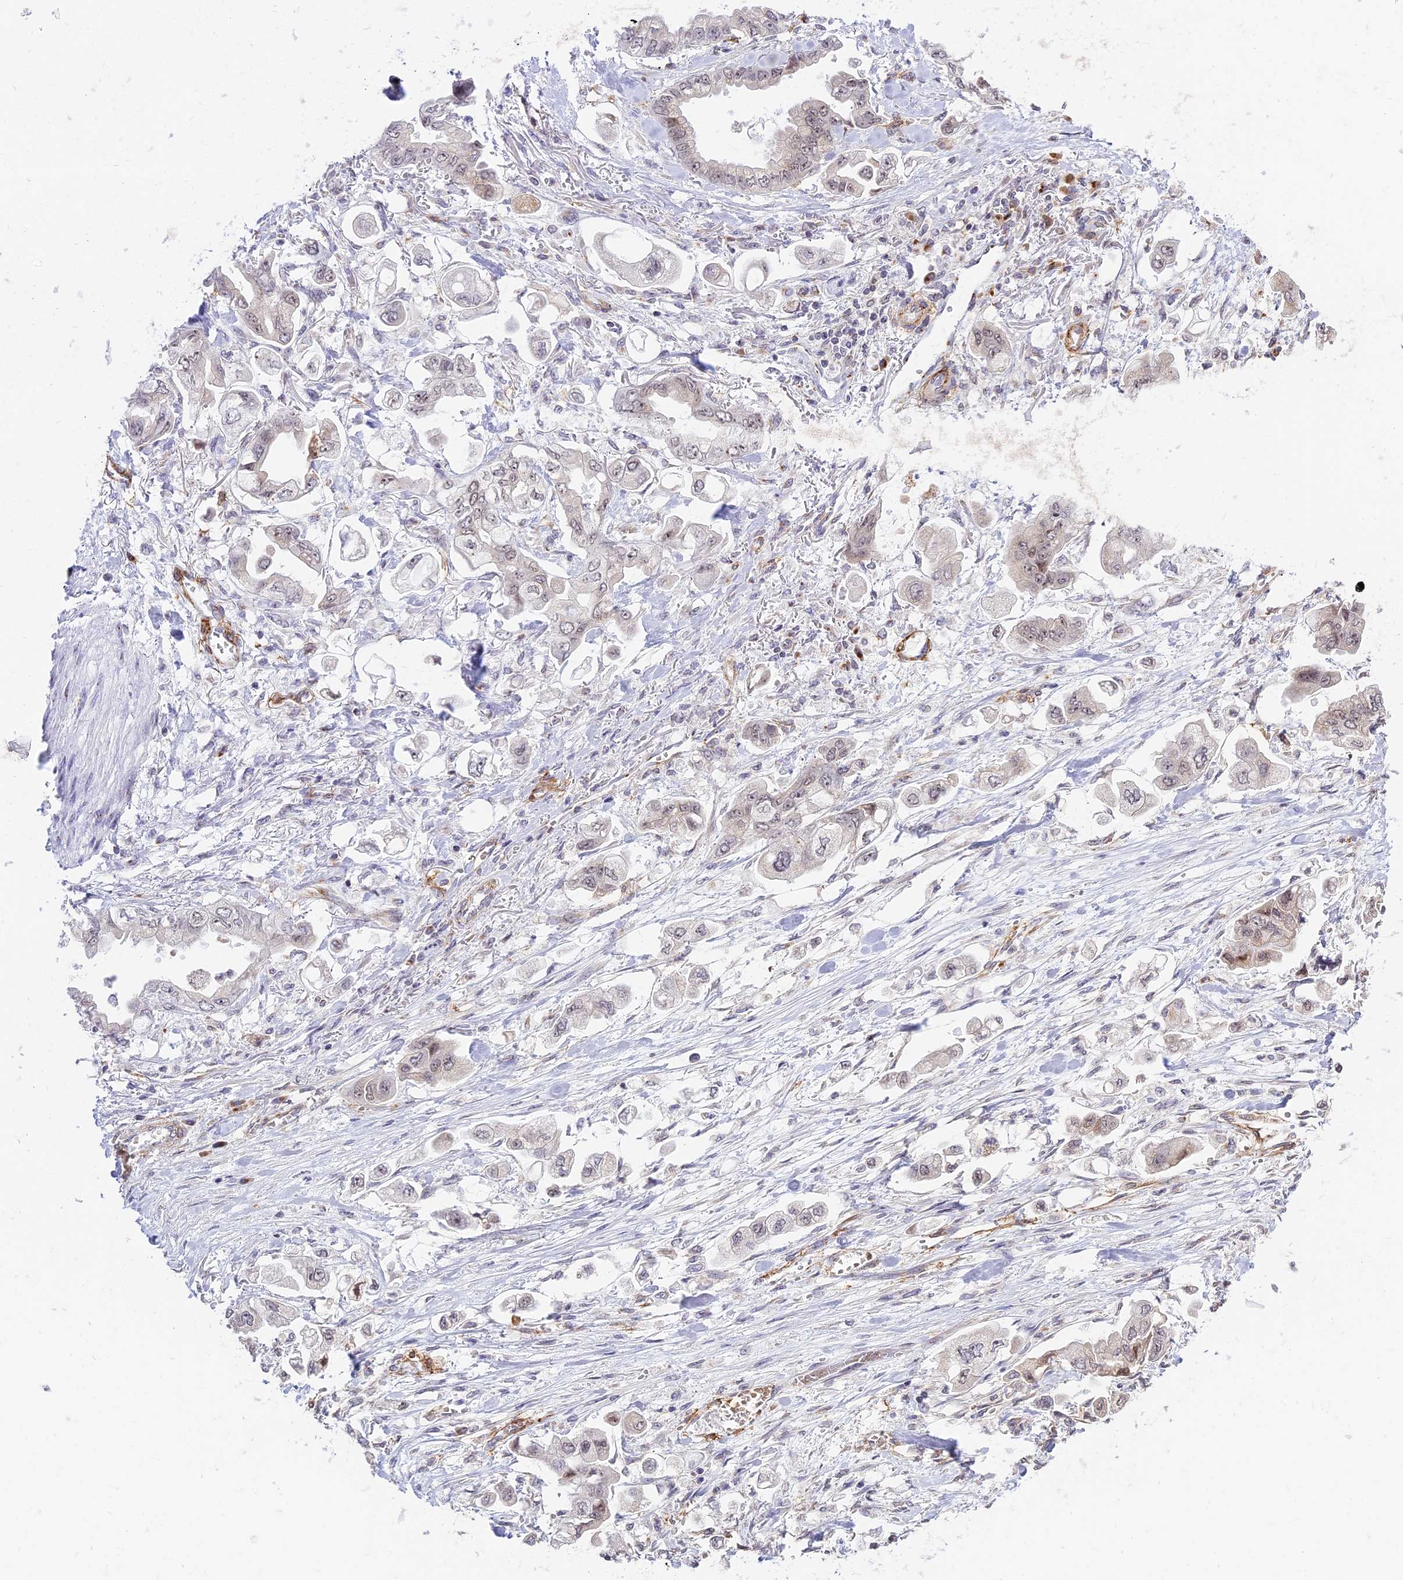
{"staining": {"intensity": "weak", "quantity": "25%-75%", "location": "nuclear"}, "tissue": "stomach cancer", "cell_type": "Tumor cells", "image_type": "cancer", "snomed": [{"axis": "morphology", "description": "Adenocarcinoma, NOS"}, {"axis": "topography", "description": "Stomach"}], "caption": "Stomach adenocarcinoma was stained to show a protein in brown. There is low levels of weak nuclear staining in approximately 25%-75% of tumor cells.", "gene": "HEATR5B", "patient": {"sex": "male", "age": 62}}